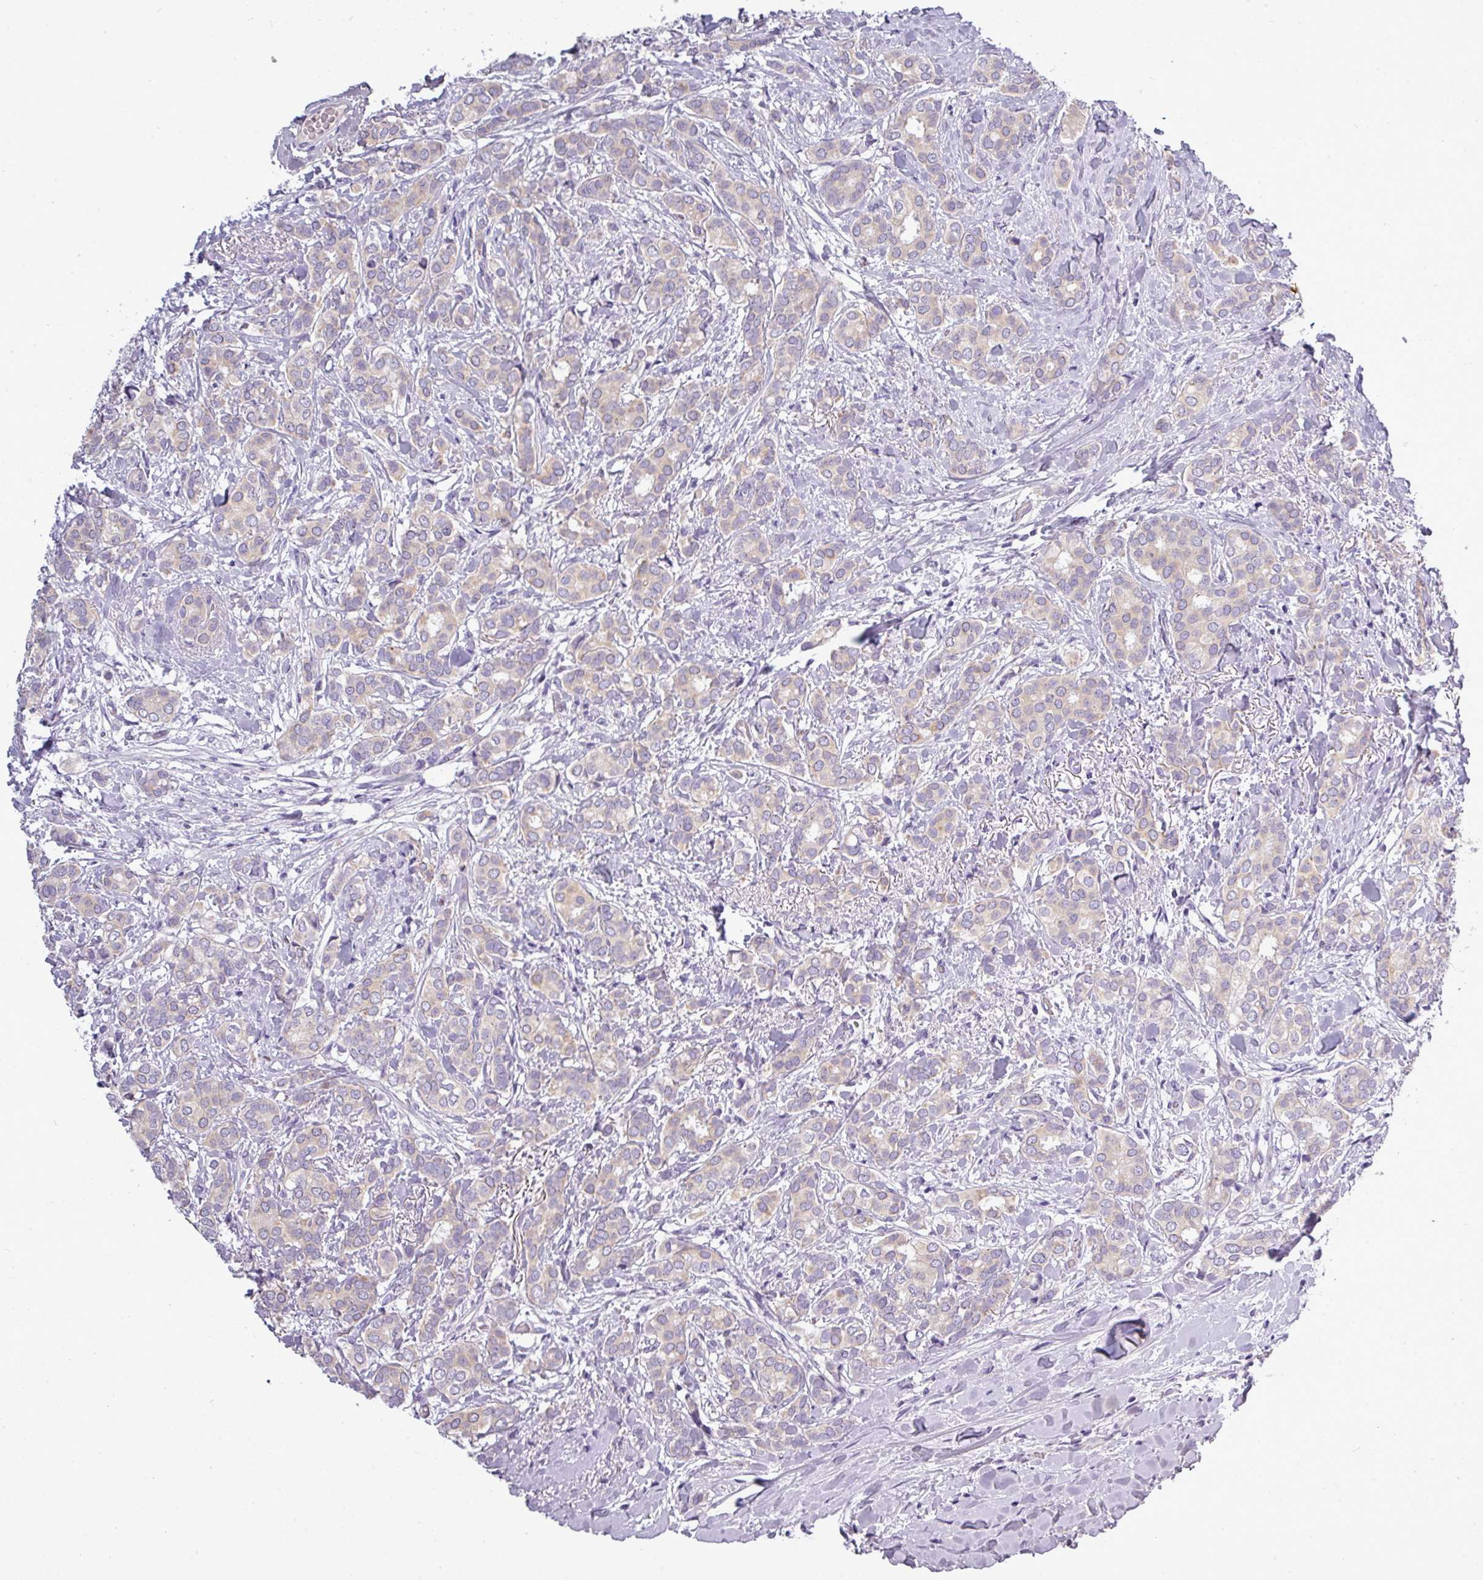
{"staining": {"intensity": "weak", "quantity": "25%-75%", "location": "cytoplasmic/membranous"}, "tissue": "breast cancer", "cell_type": "Tumor cells", "image_type": "cancer", "snomed": [{"axis": "morphology", "description": "Duct carcinoma"}, {"axis": "topography", "description": "Breast"}], "caption": "There is low levels of weak cytoplasmic/membranous positivity in tumor cells of breast cancer (intraductal carcinoma), as demonstrated by immunohistochemical staining (brown color).", "gene": "DNAAF9", "patient": {"sex": "female", "age": 73}}